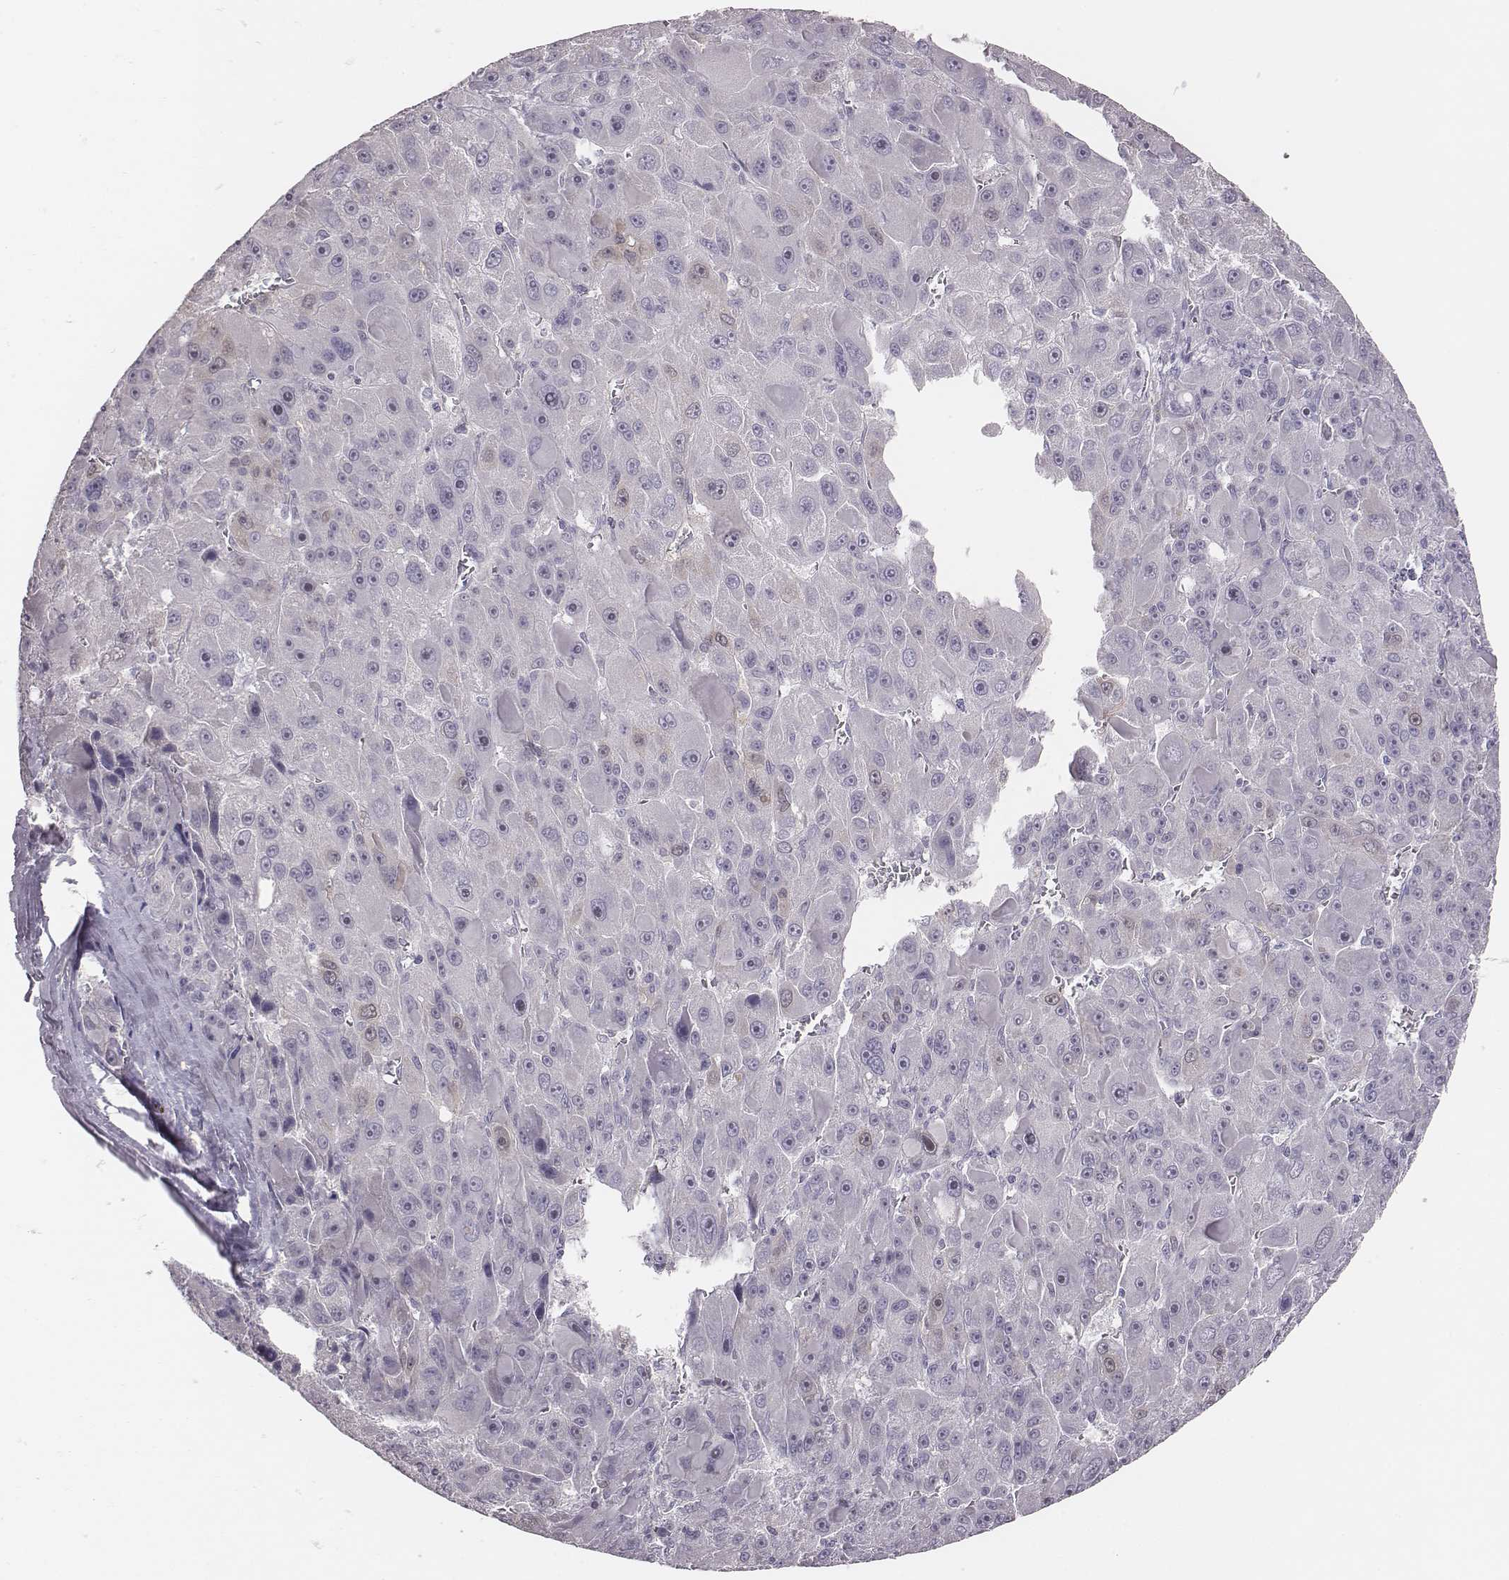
{"staining": {"intensity": "negative", "quantity": "none", "location": "none"}, "tissue": "liver cancer", "cell_type": "Tumor cells", "image_type": "cancer", "snomed": [{"axis": "morphology", "description": "Carcinoma, Hepatocellular, NOS"}, {"axis": "topography", "description": "Liver"}], "caption": "This photomicrograph is of liver cancer (hepatocellular carcinoma) stained with immunohistochemistry (IHC) to label a protein in brown with the nuclei are counter-stained blue. There is no staining in tumor cells.", "gene": "PBK", "patient": {"sex": "male", "age": 76}}